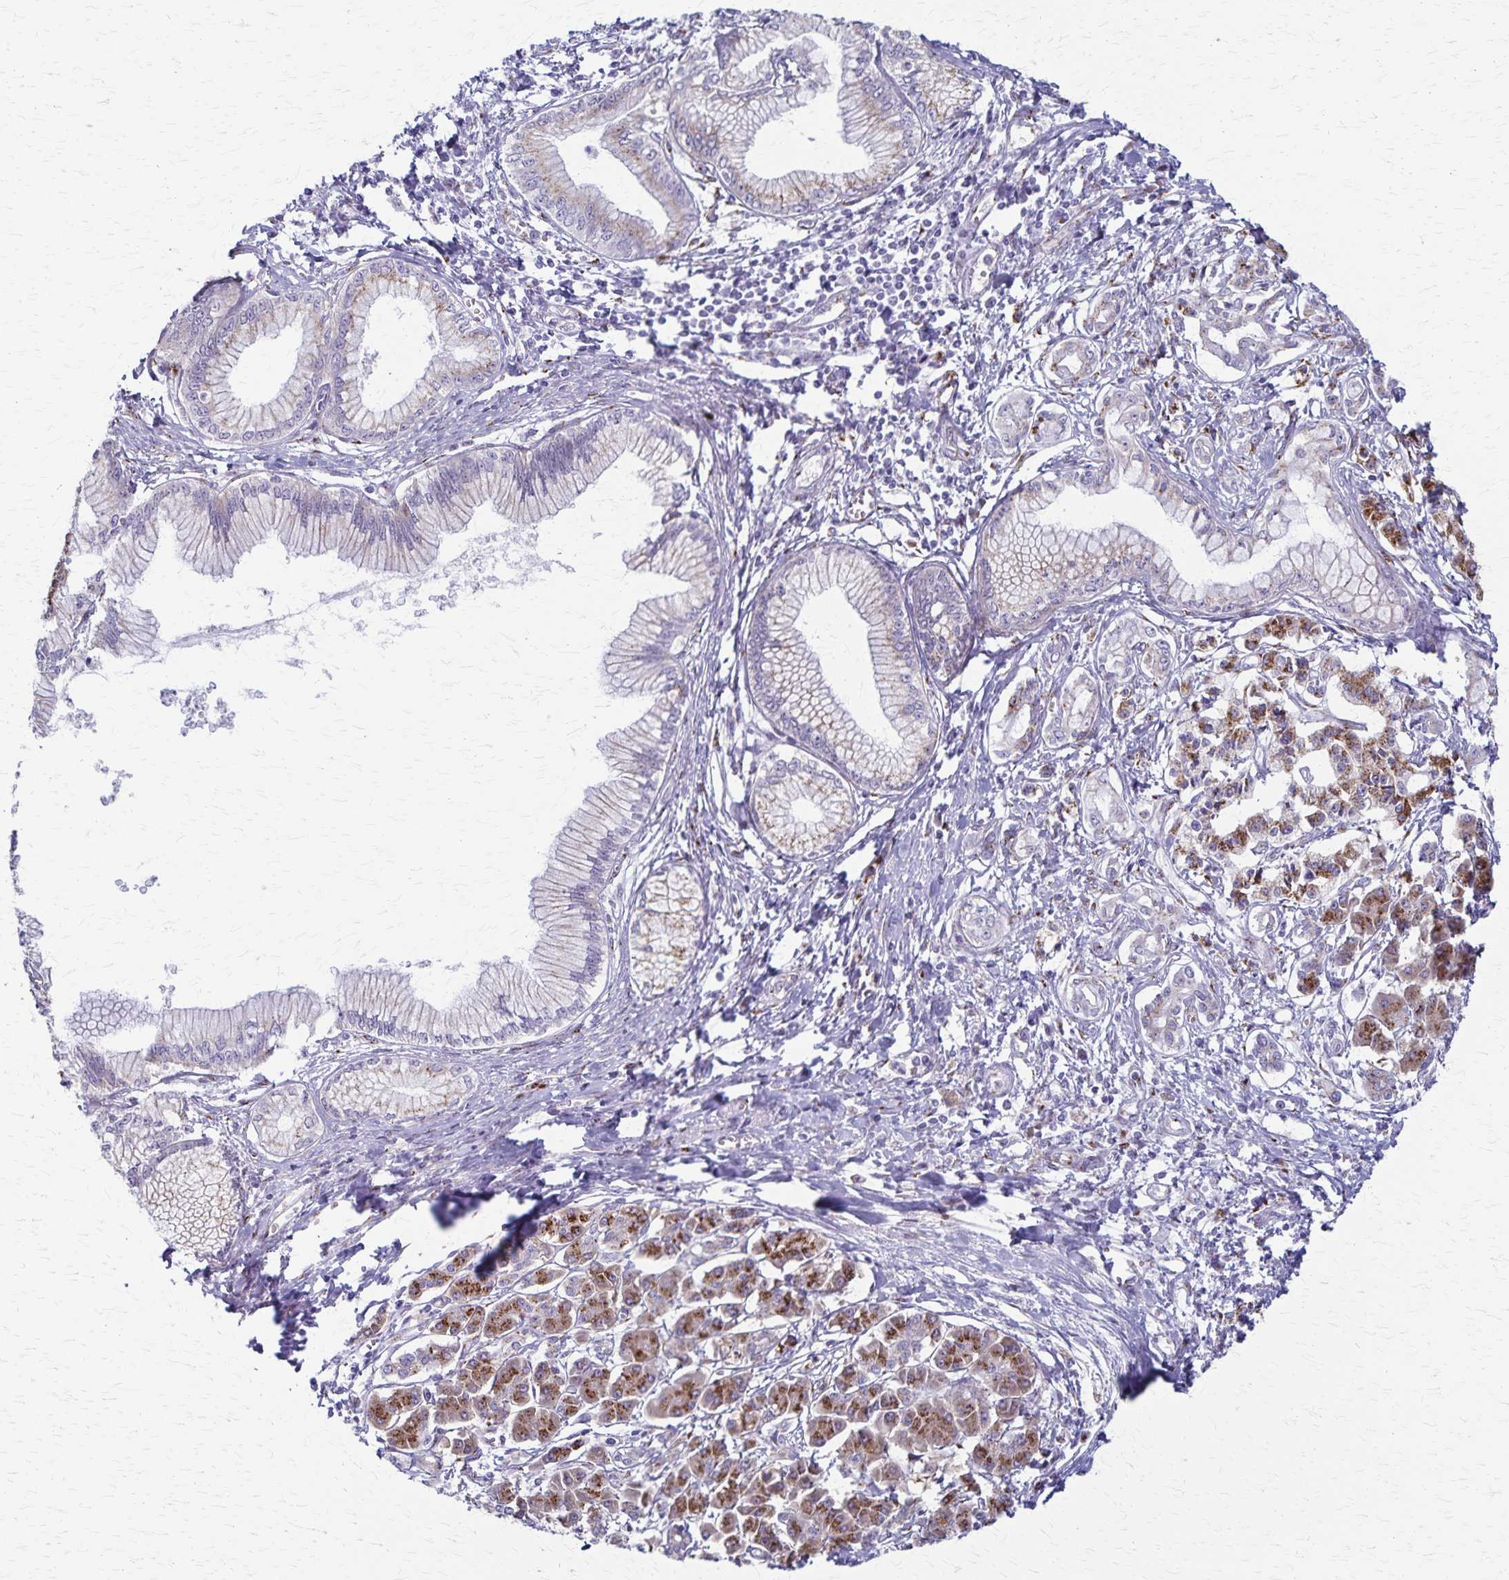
{"staining": {"intensity": "weak", "quantity": "<25%", "location": "cytoplasmic/membranous"}, "tissue": "pancreatic cancer", "cell_type": "Tumor cells", "image_type": "cancer", "snomed": [{"axis": "morphology", "description": "Adenocarcinoma, NOS"}, {"axis": "topography", "description": "Pancreas"}], "caption": "IHC micrograph of neoplastic tissue: human pancreatic adenocarcinoma stained with DAB reveals no significant protein staining in tumor cells.", "gene": "MCFD2", "patient": {"sex": "female", "age": 68}}